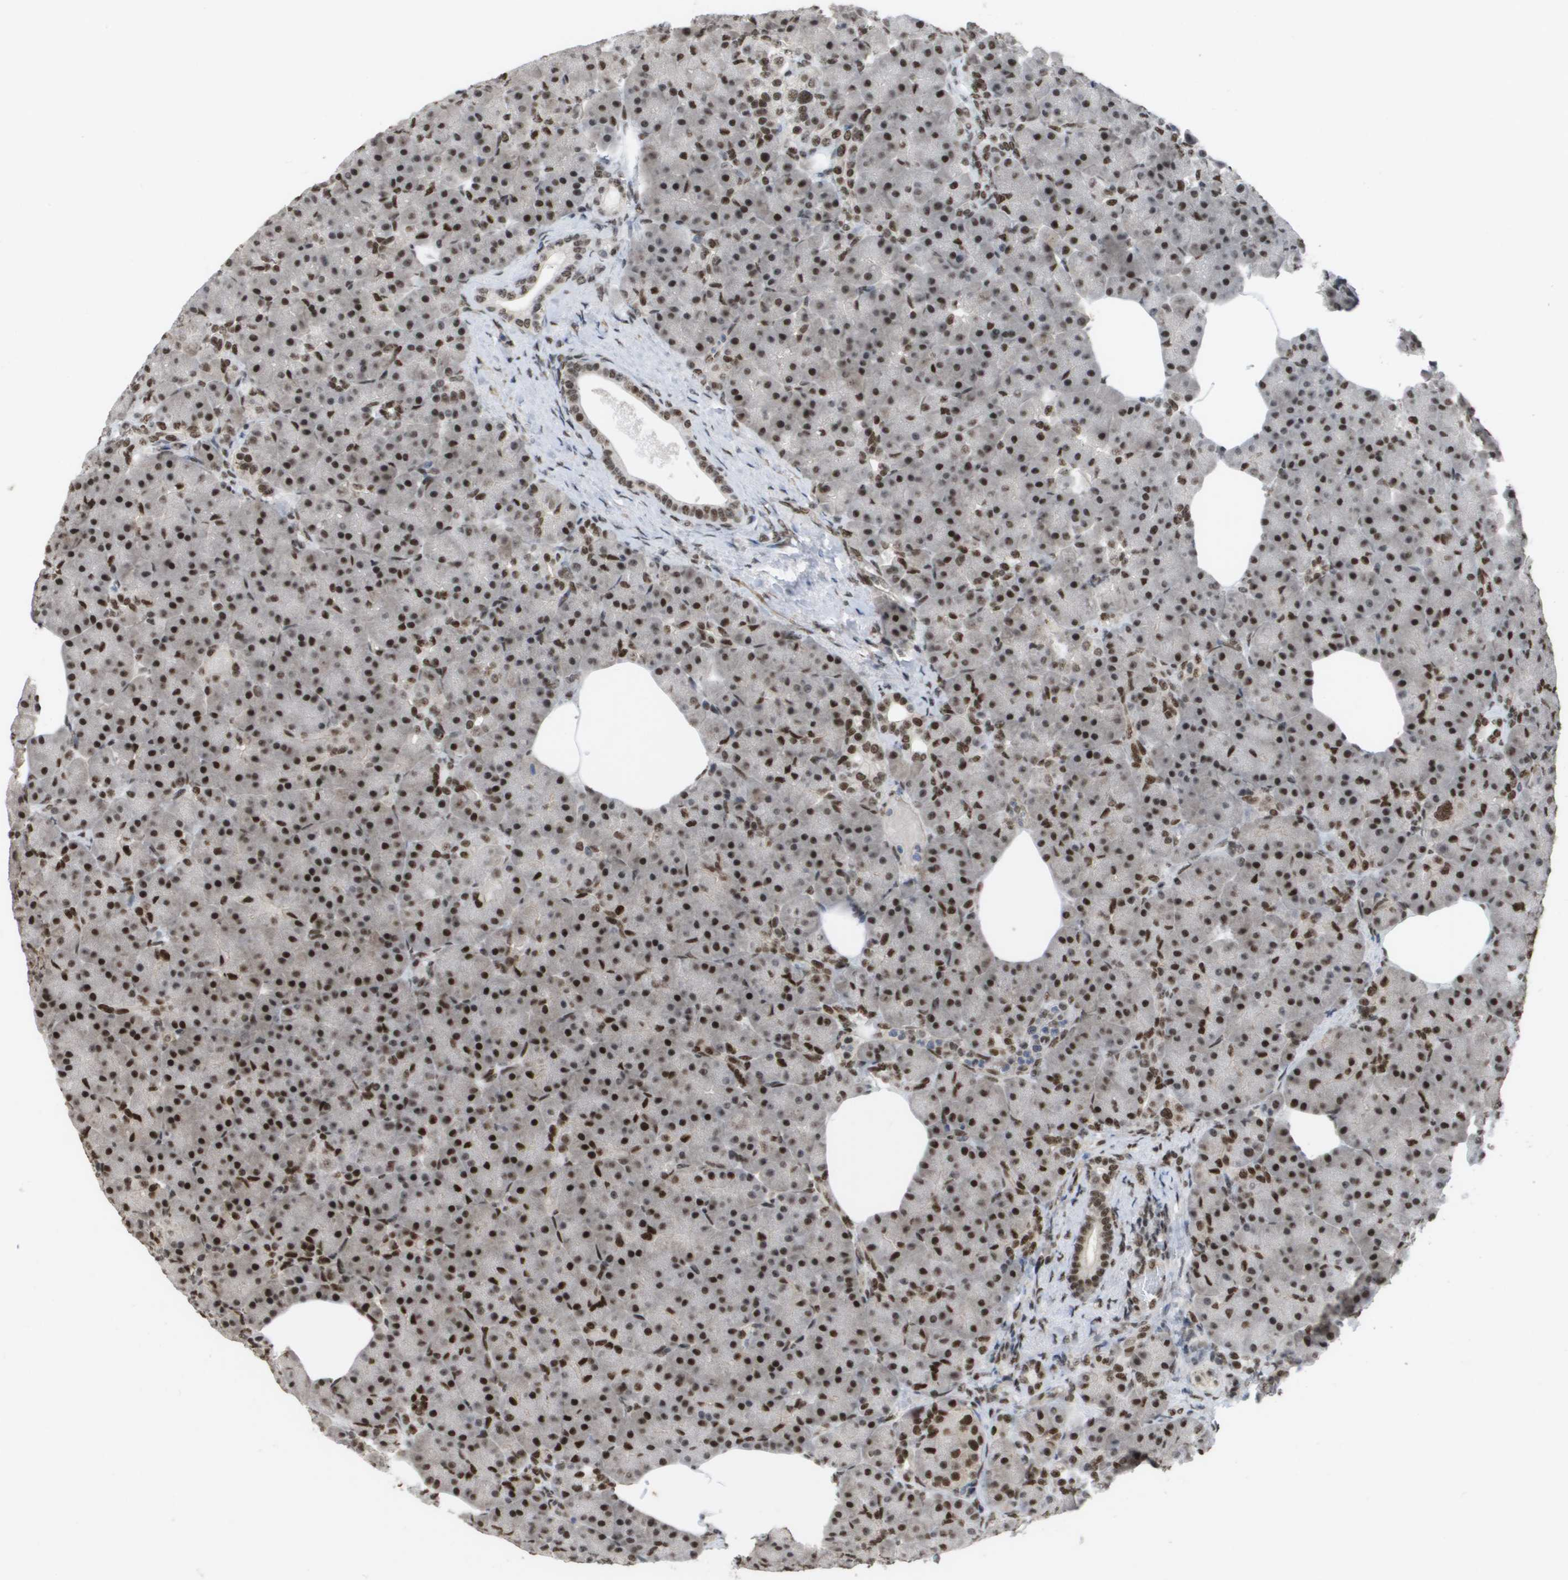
{"staining": {"intensity": "strong", "quantity": ">75%", "location": "nuclear"}, "tissue": "pancreas", "cell_type": "Exocrine glandular cells", "image_type": "normal", "snomed": [{"axis": "morphology", "description": "Normal tissue, NOS"}, {"axis": "topography", "description": "Pancreas"}], "caption": "The histopathology image shows staining of benign pancreas, revealing strong nuclear protein staining (brown color) within exocrine glandular cells.", "gene": "CDT1", "patient": {"sex": "female", "age": 70}}